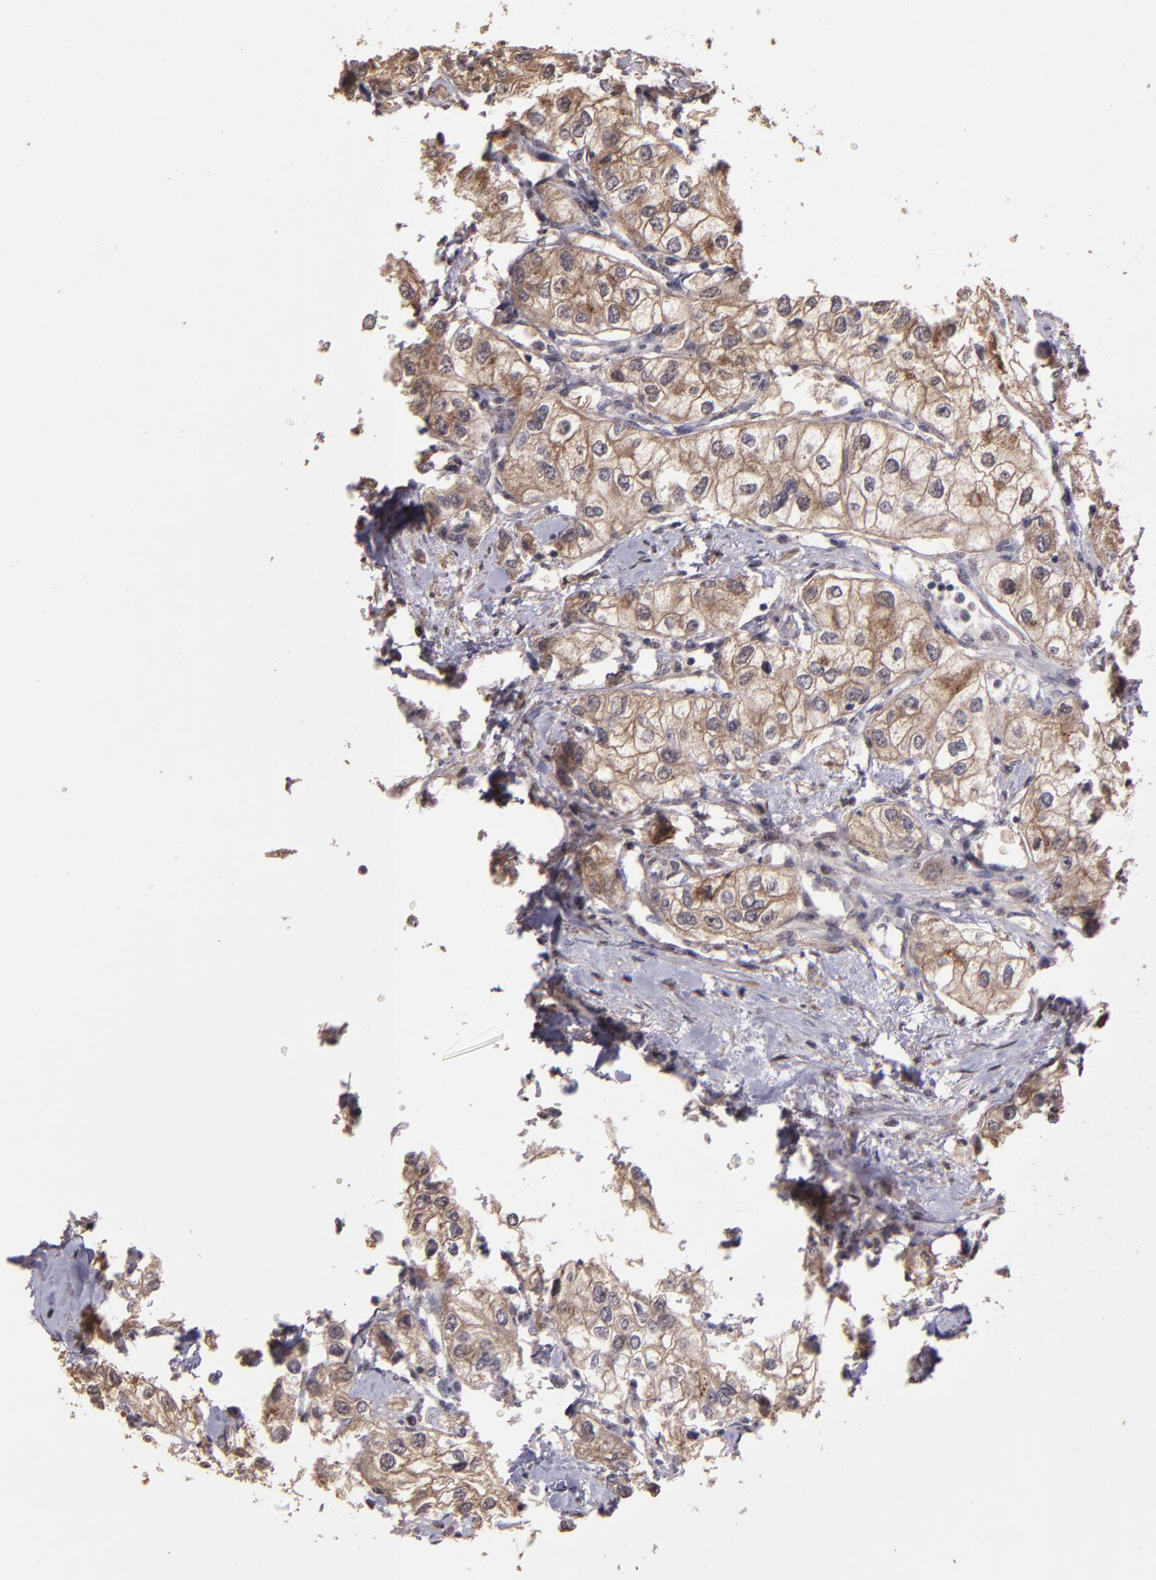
{"staining": {"intensity": "moderate", "quantity": "25%-75%", "location": "cytoplasmic/membranous"}, "tissue": "renal cancer", "cell_type": "Tumor cells", "image_type": "cancer", "snomed": [{"axis": "morphology", "description": "Adenocarcinoma, NOS"}, {"axis": "topography", "description": "Kidney"}], "caption": "The immunohistochemical stain highlights moderate cytoplasmic/membranous positivity in tumor cells of renal cancer tissue. The protein of interest is stained brown, and the nuclei are stained in blue (DAB (3,3'-diaminobenzidine) IHC with brightfield microscopy, high magnification).", "gene": "SERPINF2", "patient": {"sex": "male", "age": 57}}